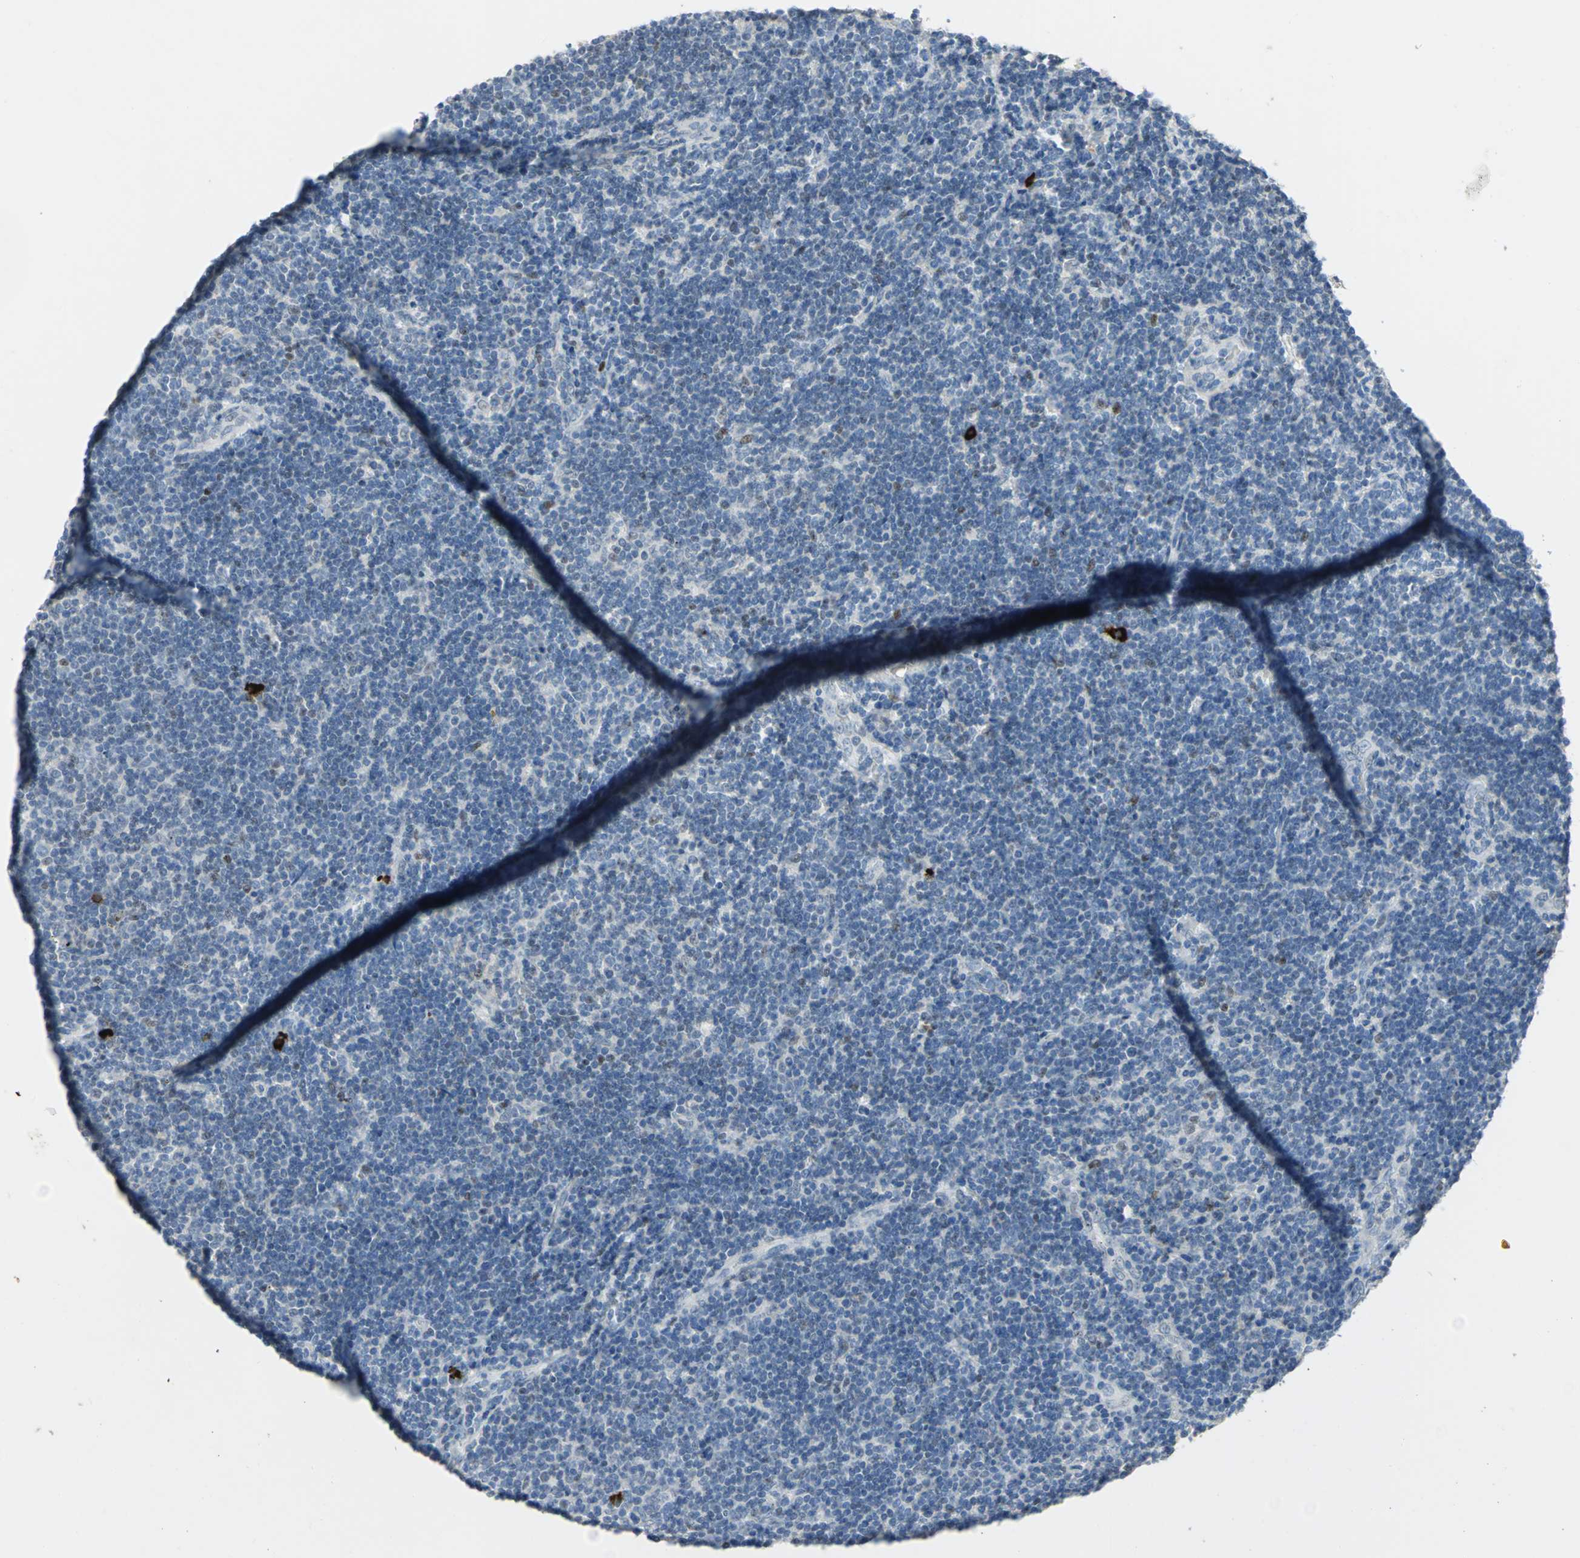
{"staining": {"intensity": "weak", "quantity": "<25%", "location": "nuclear"}, "tissue": "lymphoma", "cell_type": "Tumor cells", "image_type": "cancer", "snomed": [{"axis": "morphology", "description": "Malignant lymphoma, non-Hodgkin's type, Low grade"}, {"axis": "topography", "description": "Lymph node"}], "caption": "Lymphoma stained for a protein using IHC reveals no expression tumor cells.", "gene": "NAB2", "patient": {"sex": "male", "age": 70}}